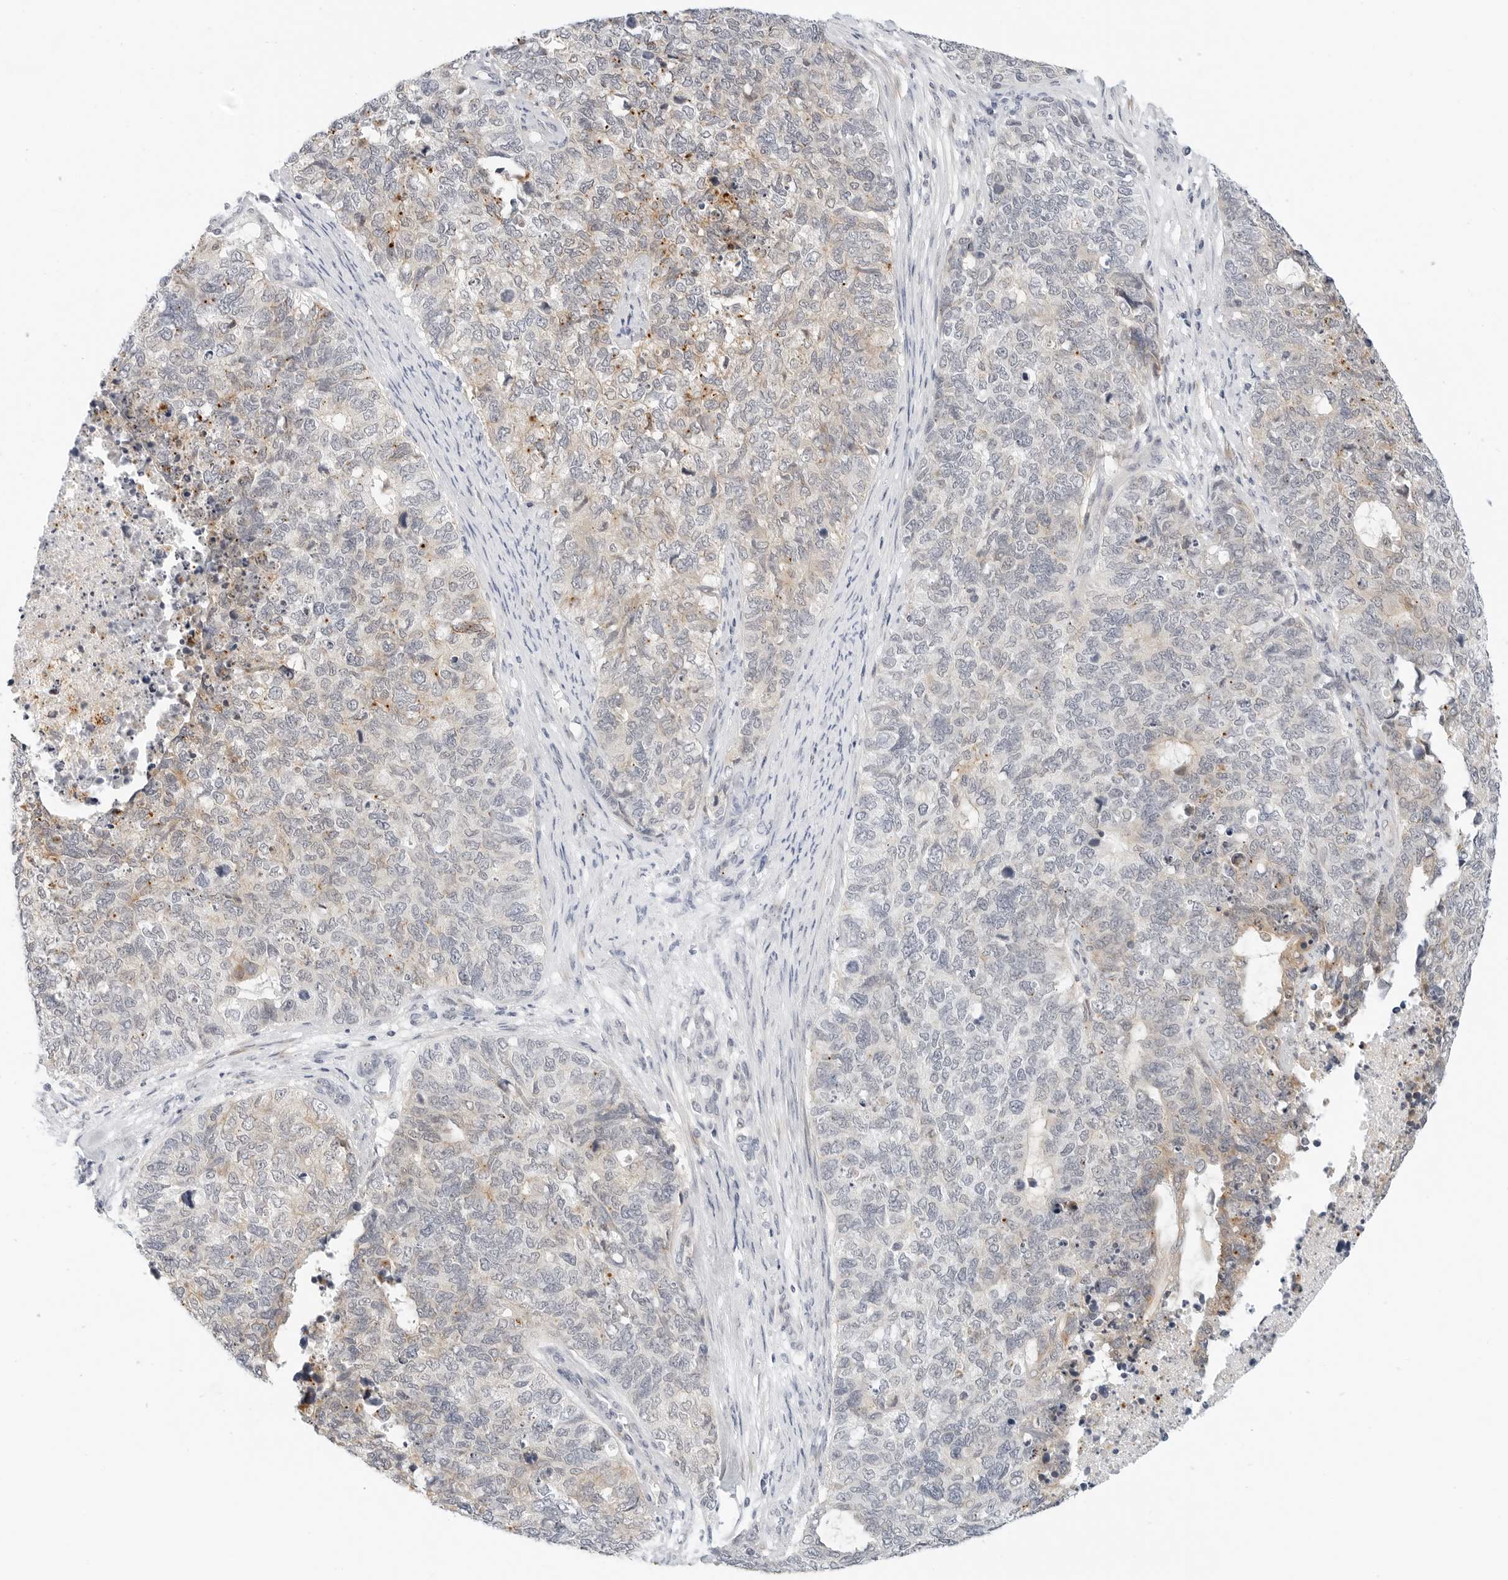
{"staining": {"intensity": "weak", "quantity": "25%-75%", "location": "cytoplasmic/membranous"}, "tissue": "cervical cancer", "cell_type": "Tumor cells", "image_type": "cancer", "snomed": [{"axis": "morphology", "description": "Squamous cell carcinoma, NOS"}, {"axis": "topography", "description": "Cervix"}], "caption": "Weak cytoplasmic/membranous expression is seen in approximately 25%-75% of tumor cells in squamous cell carcinoma (cervical).", "gene": "TSEN2", "patient": {"sex": "female", "age": 63}}